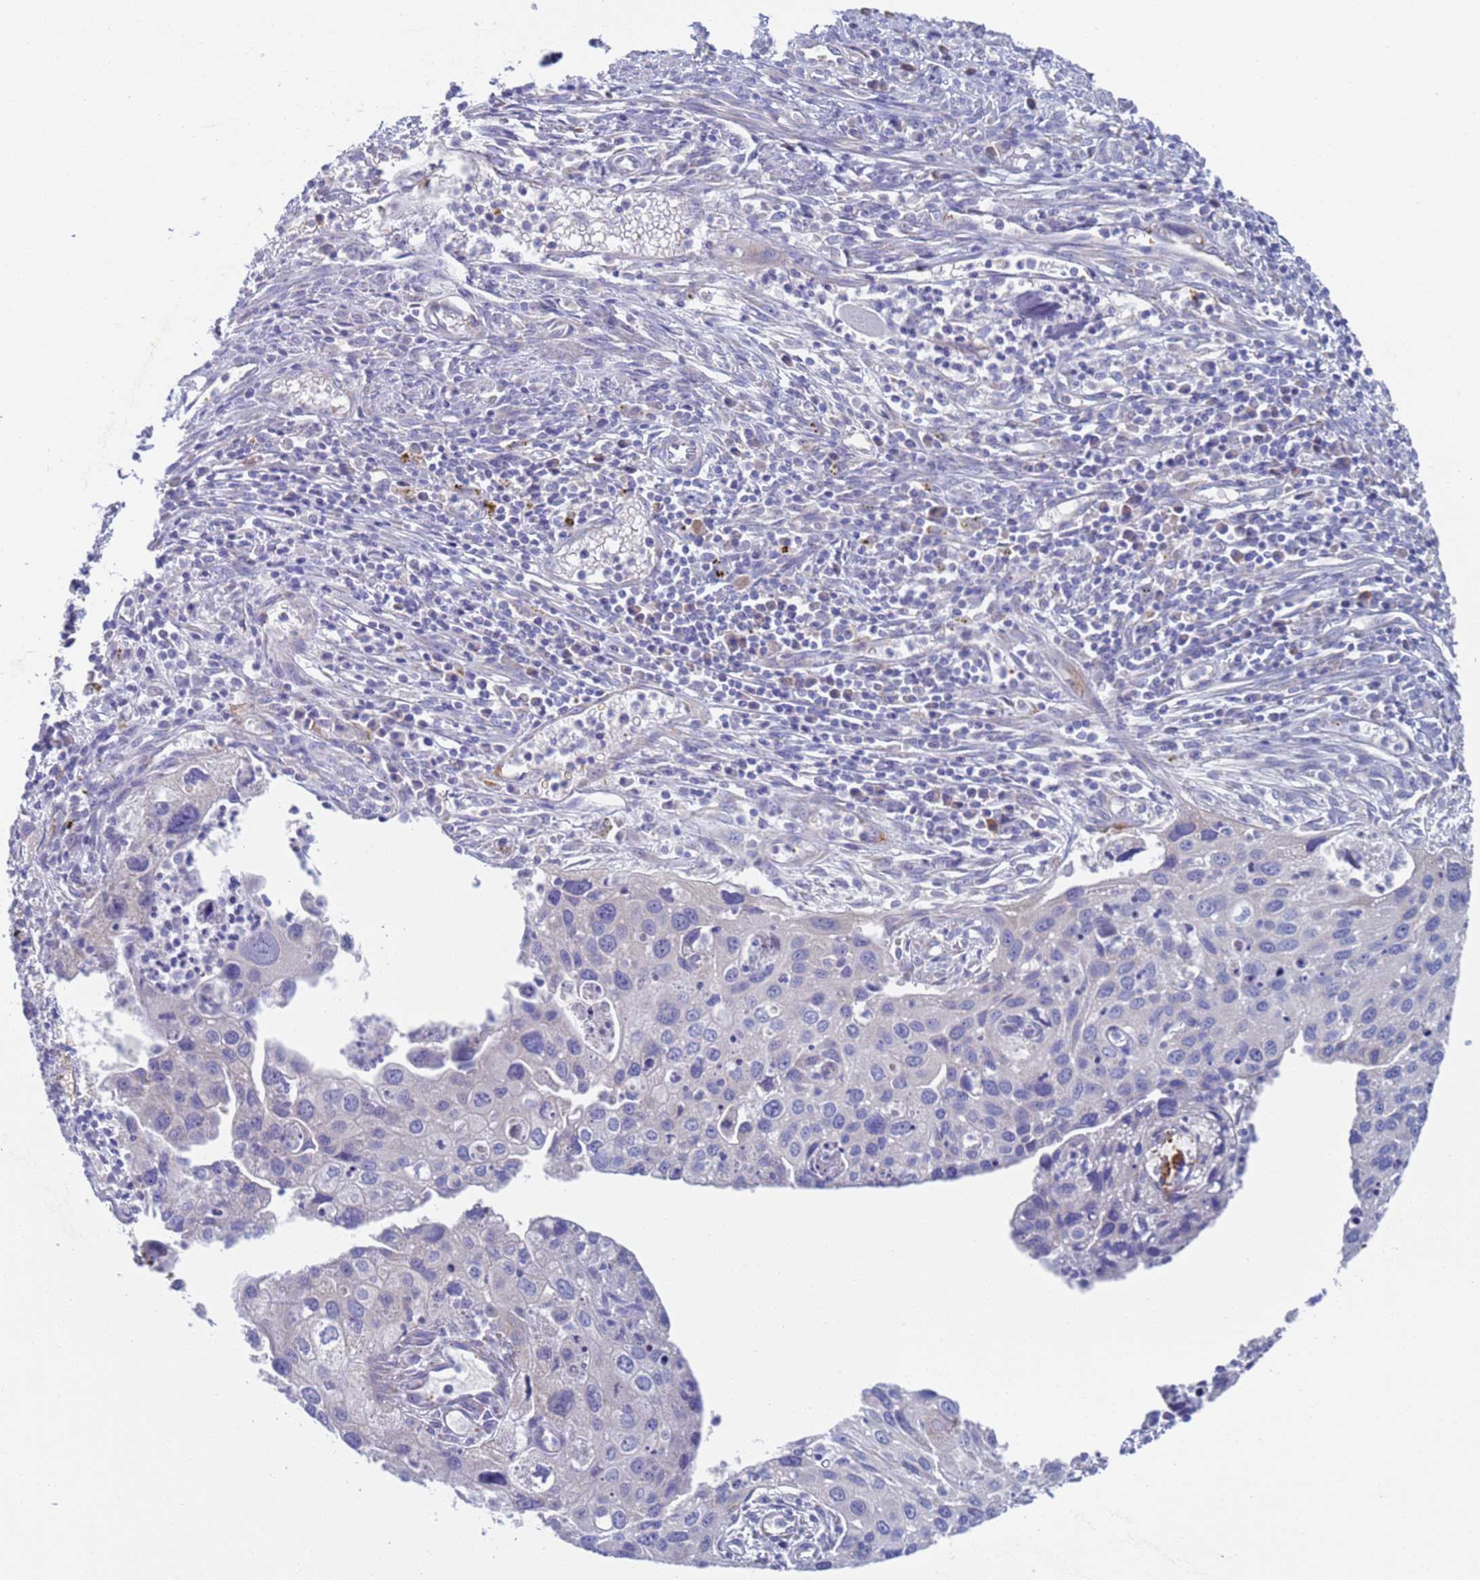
{"staining": {"intensity": "negative", "quantity": "none", "location": "none"}, "tissue": "cervical cancer", "cell_type": "Tumor cells", "image_type": "cancer", "snomed": [{"axis": "morphology", "description": "Squamous cell carcinoma, NOS"}, {"axis": "topography", "description": "Cervix"}], "caption": "High power microscopy micrograph of an IHC histopathology image of cervical squamous cell carcinoma, revealing no significant staining in tumor cells. (Immunohistochemistry (ihc), brightfield microscopy, high magnification).", "gene": "PET117", "patient": {"sex": "female", "age": 55}}